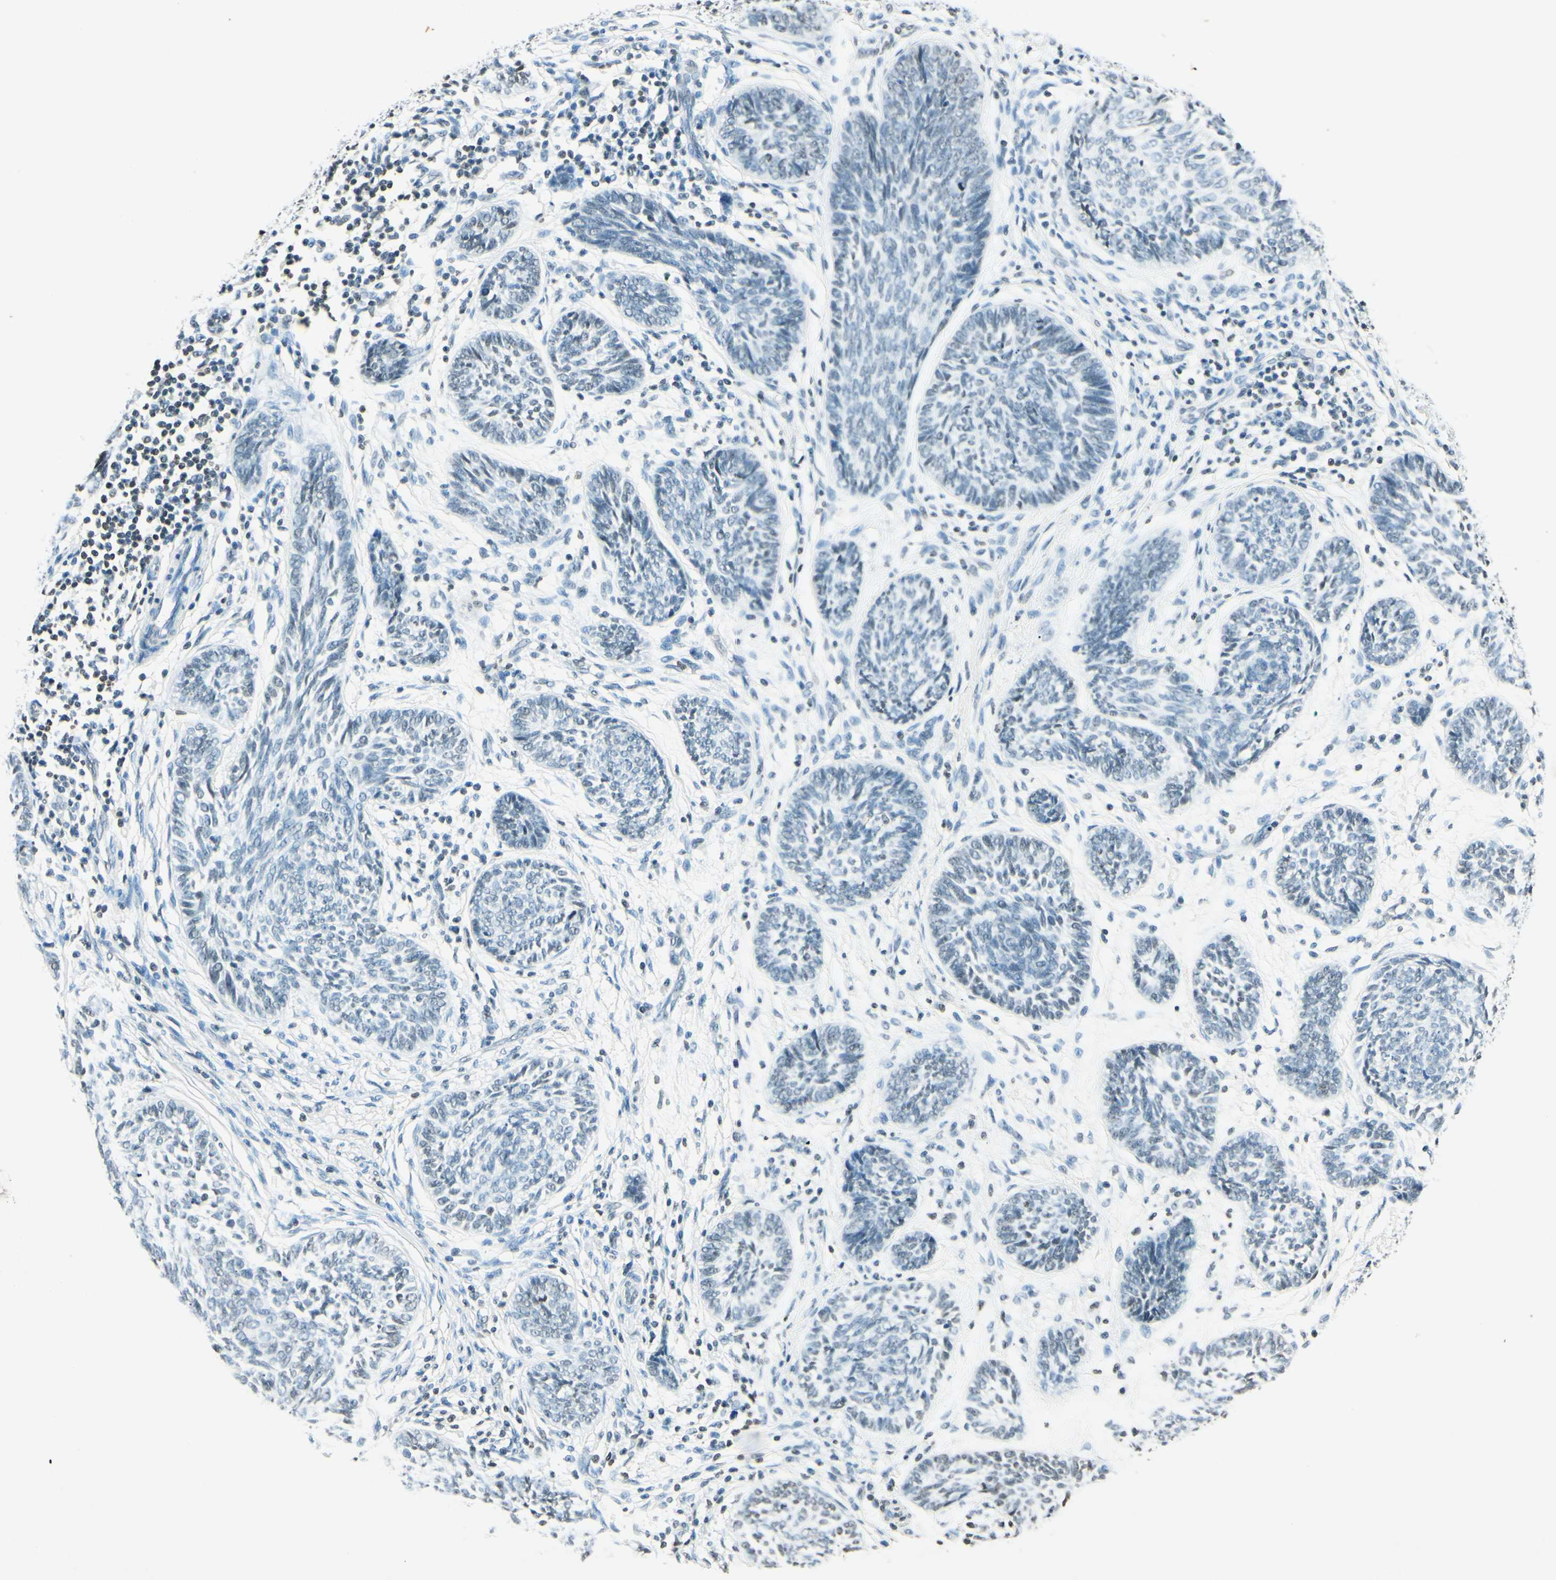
{"staining": {"intensity": "weak", "quantity": "<25%", "location": "nuclear"}, "tissue": "skin cancer", "cell_type": "Tumor cells", "image_type": "cancer", "snomed": [{"axis": "morphology", "description": "Papilloma, NOS"}, {"axis": "morphology", "description": "Basal cell carcinoma"}, {"axis": "topography", "description": "Skin"}], "caption": "The immunohistochemistry (IHC) micrograph has no significant staining in tumor cells of skin cancer (papilloma) tissue.", "gene": "MSH2", "patient": {"sex": "male", "age": 87}}